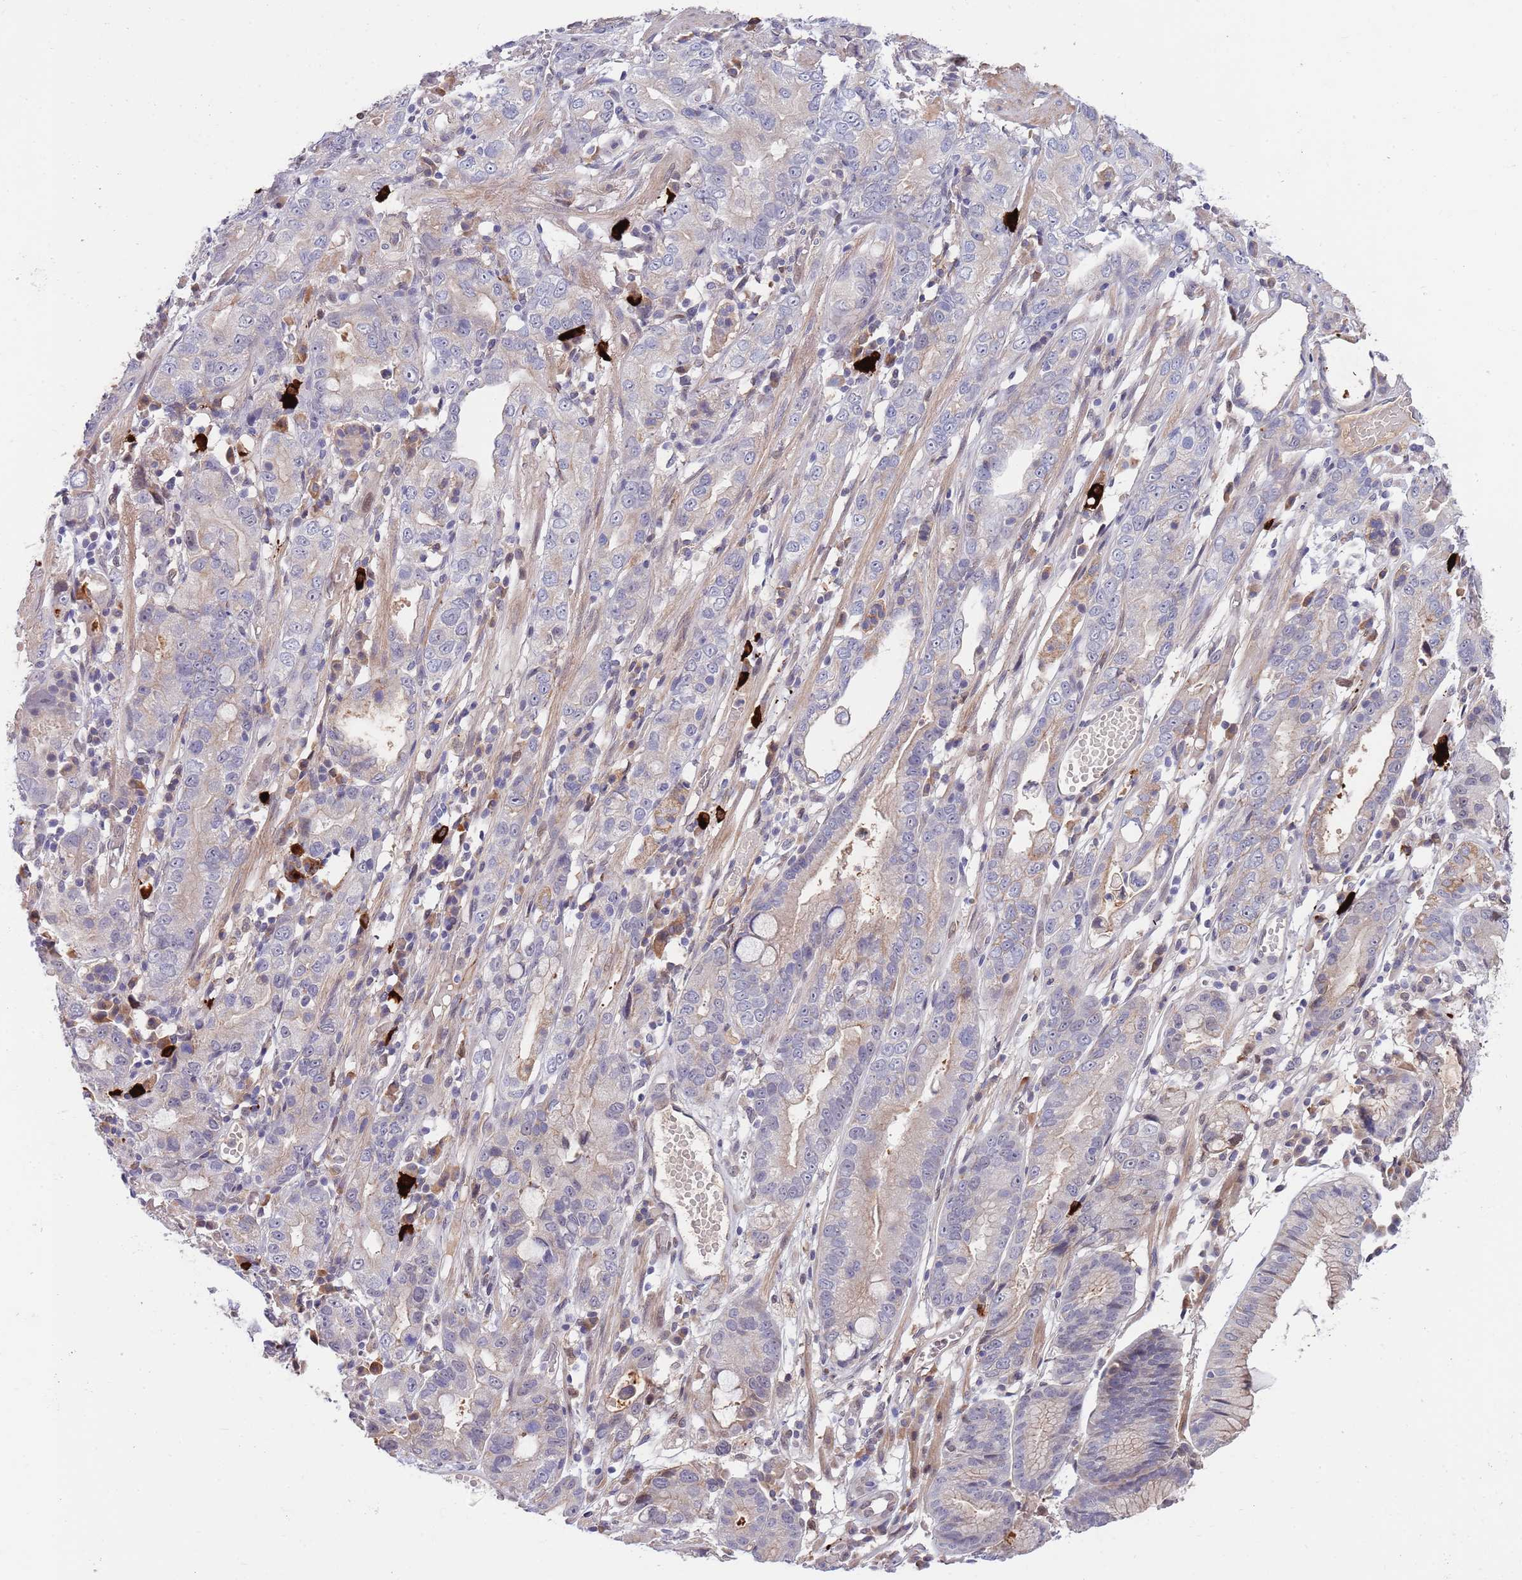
{"staining": {"intensity": "weak", "quantity": "<25%", "location": "cytoplasmic/membranous"}, "tissue": "stomach cancer", "cell_type": "Tumor cells", "image_type": "cancer", "snomed": [{"axis": "morphology", "description": "Adenocarcinoma, NOS"}, {"axis": "topography", "description": "Stomach"}], "caption": "Stomach cancer (adenocarcinoma) was stained to show a protein in brown. There is no significant expression in tumor cells. Nuclei are stained in blue.", "gene": "NLRP6", "patient": {"sex": "male", "age": 55}}